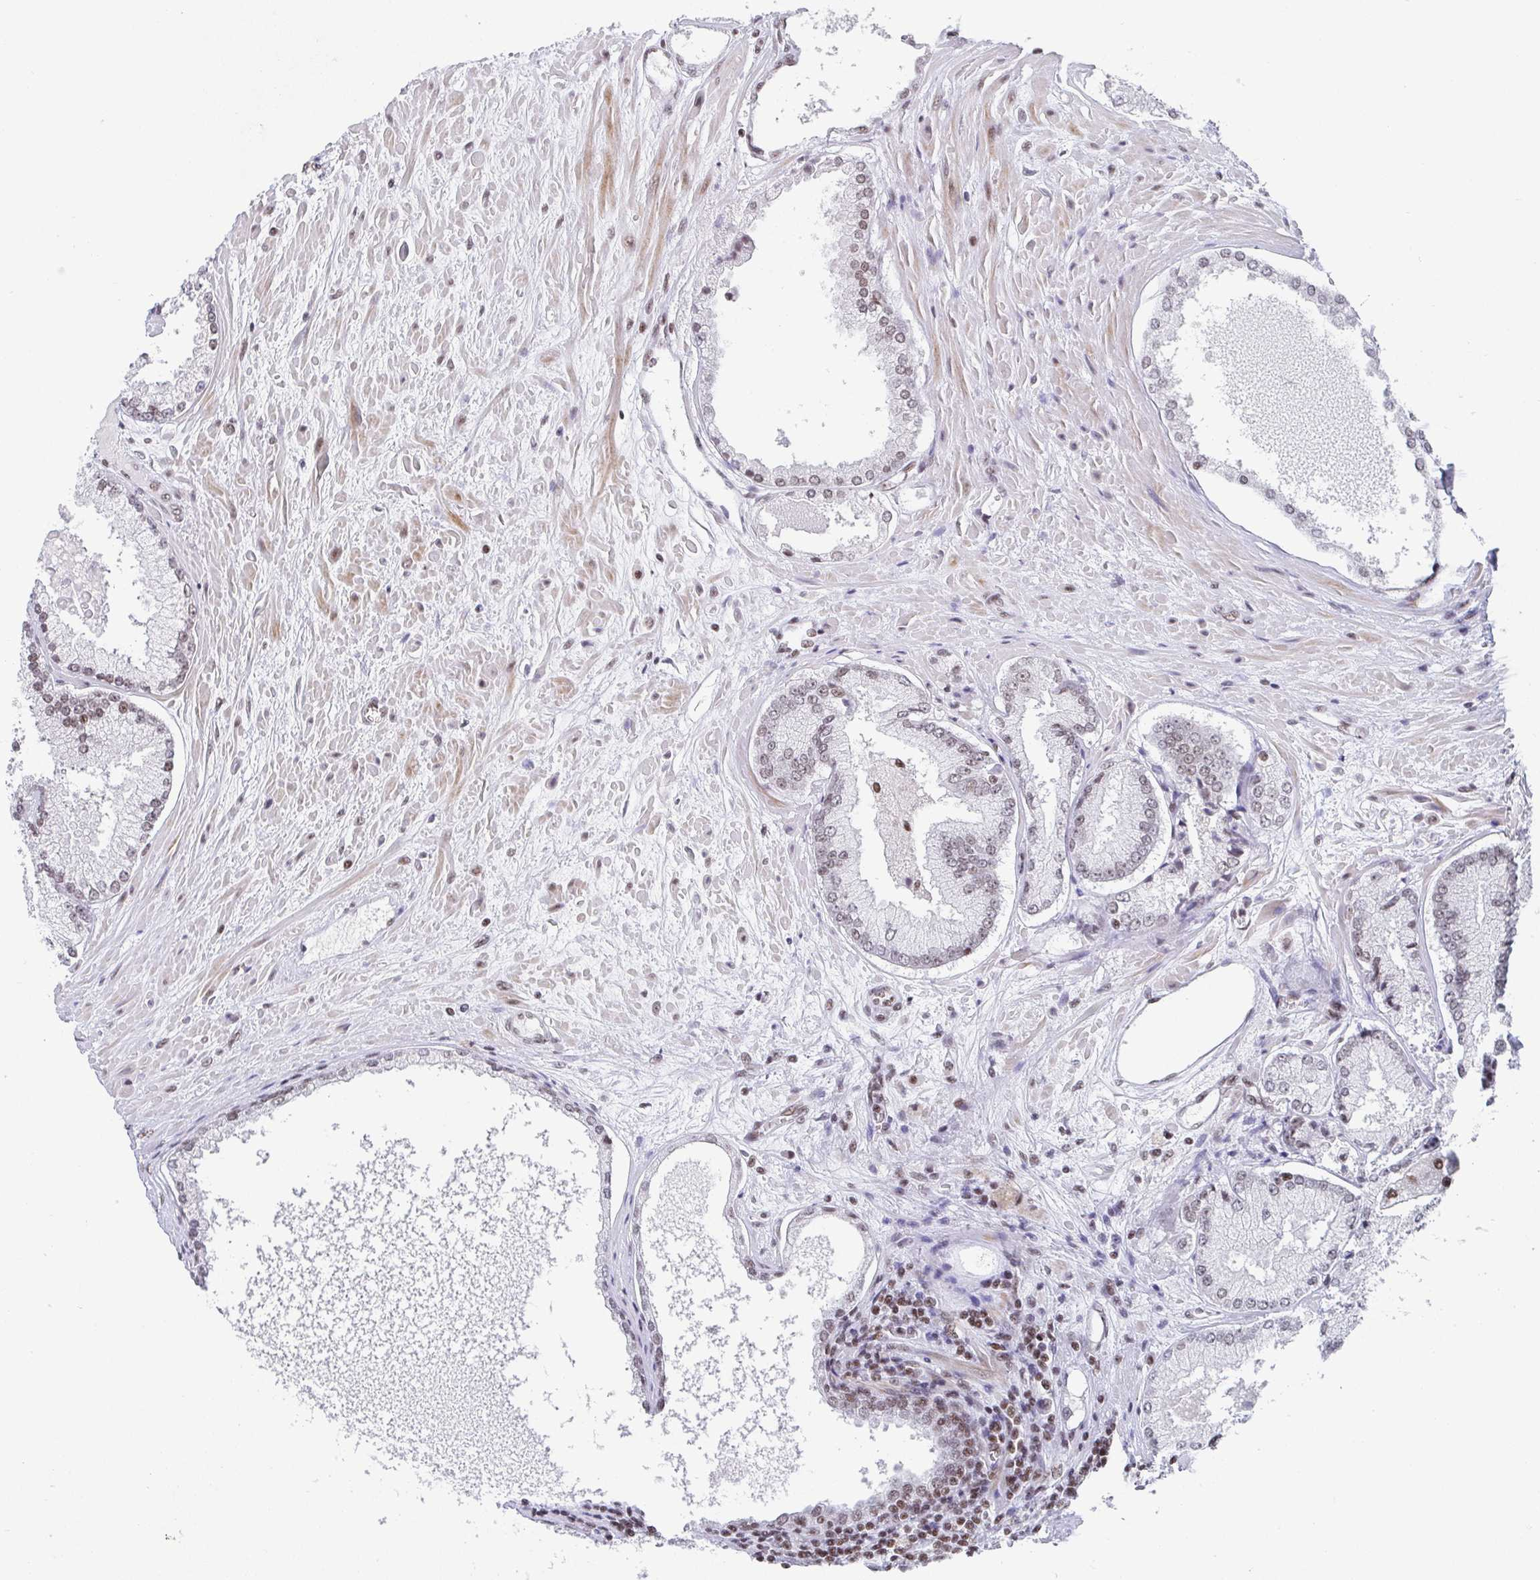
{"staining": {"intensity": "weak", "quantity": ">75%", "location": "nuclear"}, "tissue": "prostate cancer", "cell_type": "Tumor cells", "image_type": "cancer", "snomed": [{"axis": "morphology", "description": "Adenocarcinoma, High grade"}, {"axis": "topography", "description": "Prostate"}], "caption": "This micrograph exhibits immunohistochemistry (IHC) staining of human adenocarcinoma (high-grade) (prostate), with low weak nuclear staining in approximately >75% of tumor cells.", "gene": "CTCF", "patient": {"sex": "male", "age": 73}}